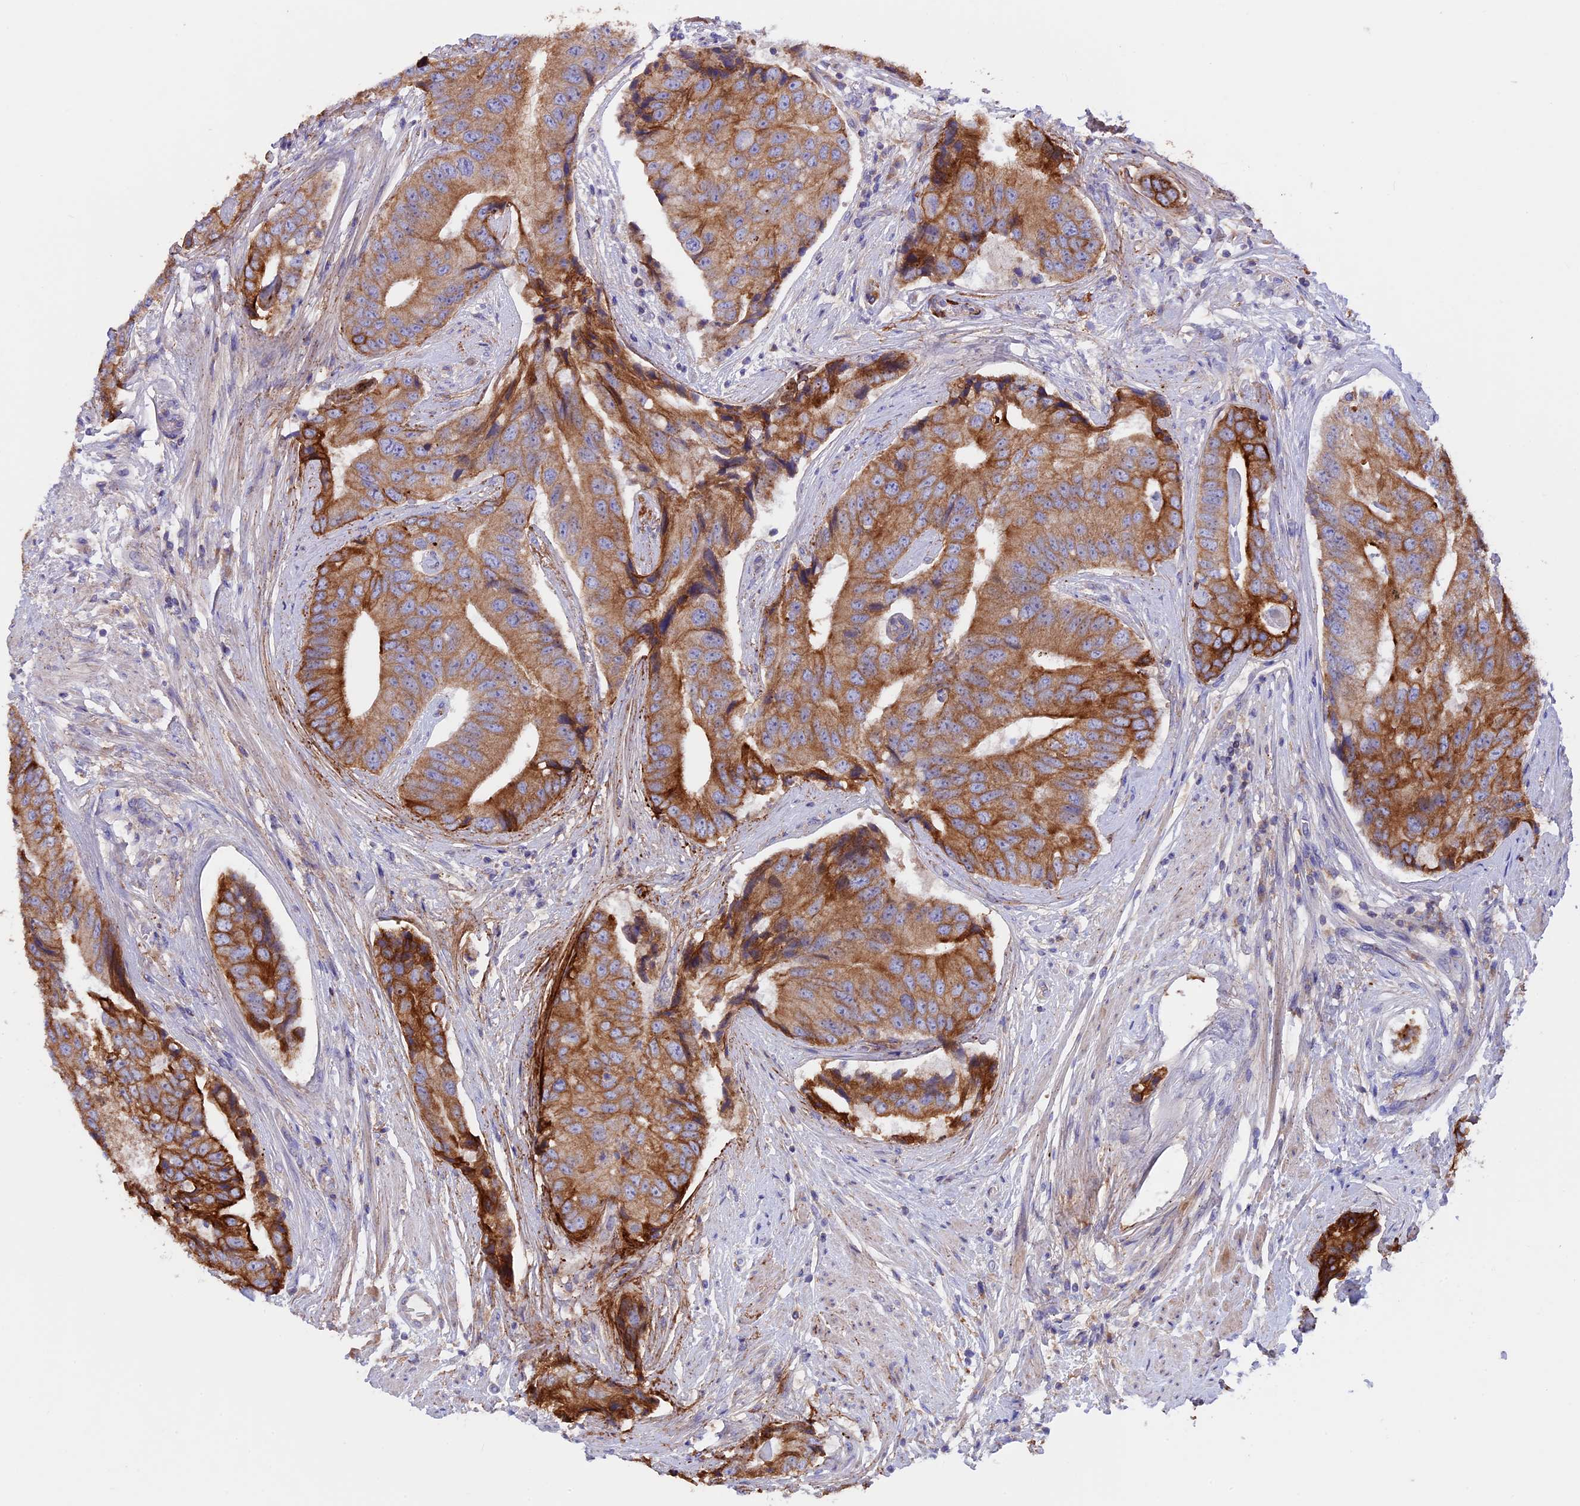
{"staining": {"intensity": "moderate", "quantity": ">75%", "location": "cytoplasmic/membranous"}, "tissue": "prostate cancer", "cell_type": "Tumor cells", "image_type": "cancer", "snomed": [{"axis": "morphology", "description": "Adenocarcinoma, High grade"}, {"axis": "topography", "description": "Prostate"}], "caption": "A histopathology image of prostate cancer (high-grade adenocarcinoma) stained for a protein shows moderate cytoplasmic/membranous brown staining in tumor cells.", "gene": "PTPN9", "patient": {"sex": "male", "age": 70}}